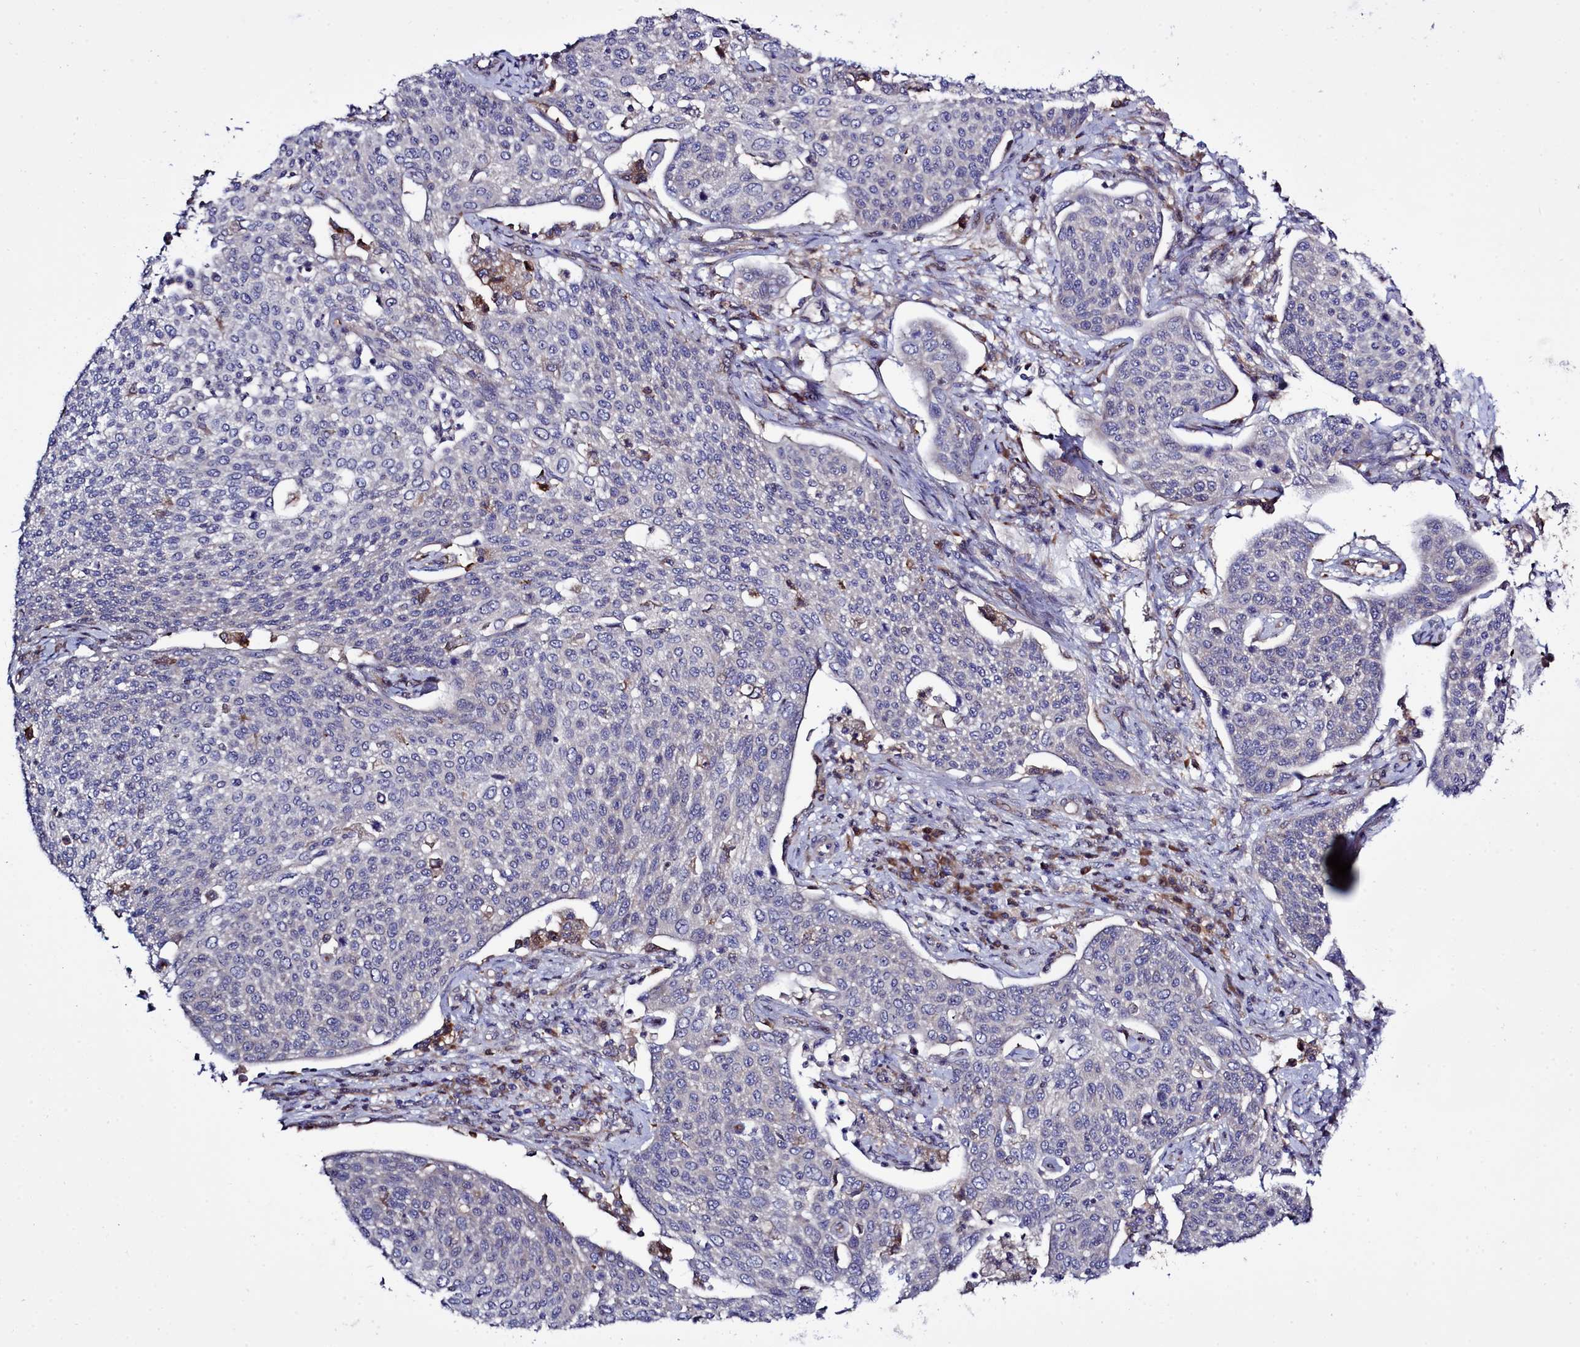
{"staining": {"intensity": "negative", "quantity": "none", "location": "none"}, "tissue": "cervical cancer", "cell_type": "Tumor cells", "image_type": "cancer", "snomed": [{"axis": "morphology", "description": "Squamous cell carcinoma, NOS"}, {"axis": "topography", "description": "Cervix"}], "caption": "This is an immunohistochemistry photomicrograph of cervical squamous cell carcinoma. There is no expression in tumor cells.", "gene": "RAPGEF4", "patient": {"sex": "female", "age": 34}}